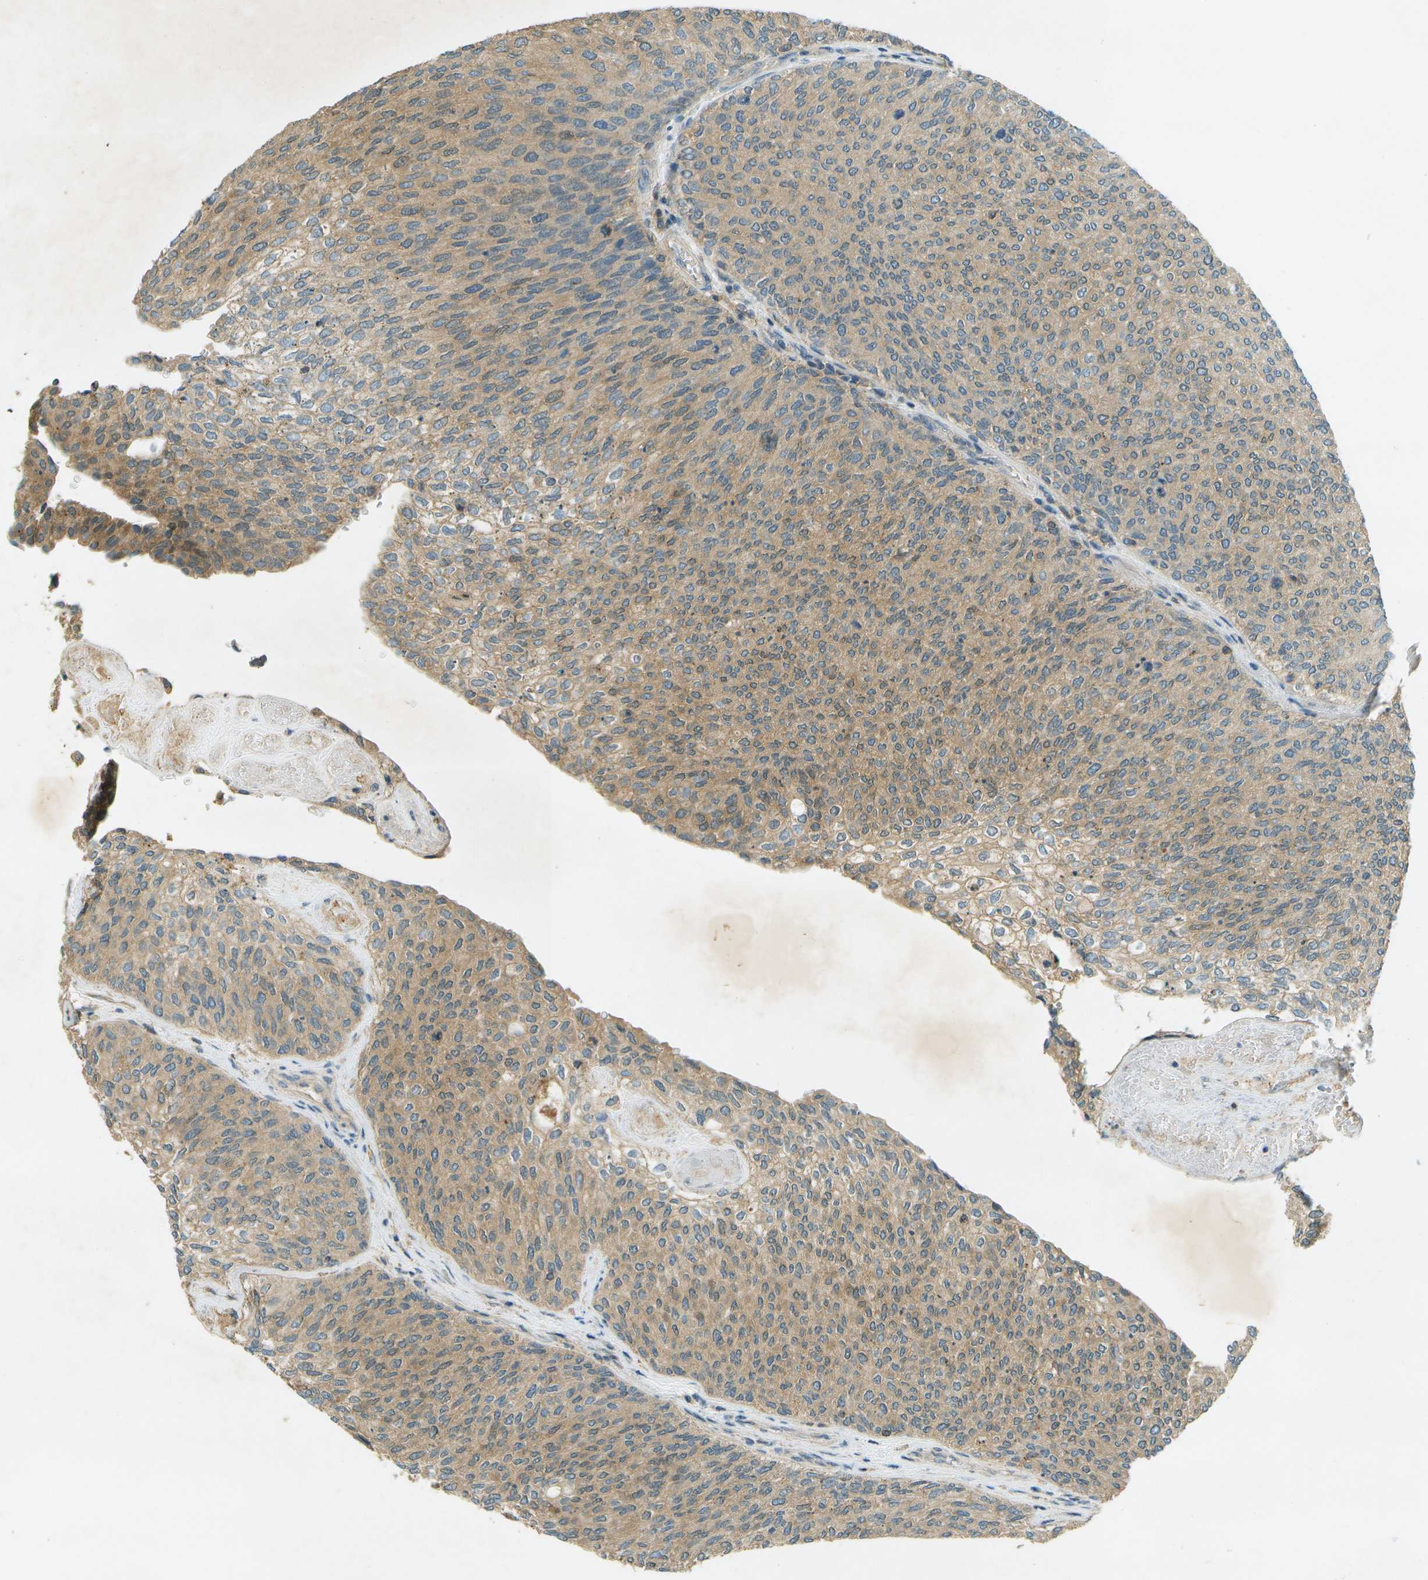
{"staining": {"intensity": "moderate", "quantity": ">75%", "location": "cytoplasmic/membranous"}, "tissue": "urothelial cancer", "cell_type": "Tumor cells", "image_type": "cancer", "snomed": [{"axis": "morphology", "description": "Urothelial carcinoma, Low grade"}, {"axis": "topography", "description": "Urinary bladder"}], "caption": "Low-grade urothelial carcinoma stained with a protein marker displays moderate staining in tumor cells.", "gene": "NUDT4", "patient": {"sex": "female", "age": 79}}